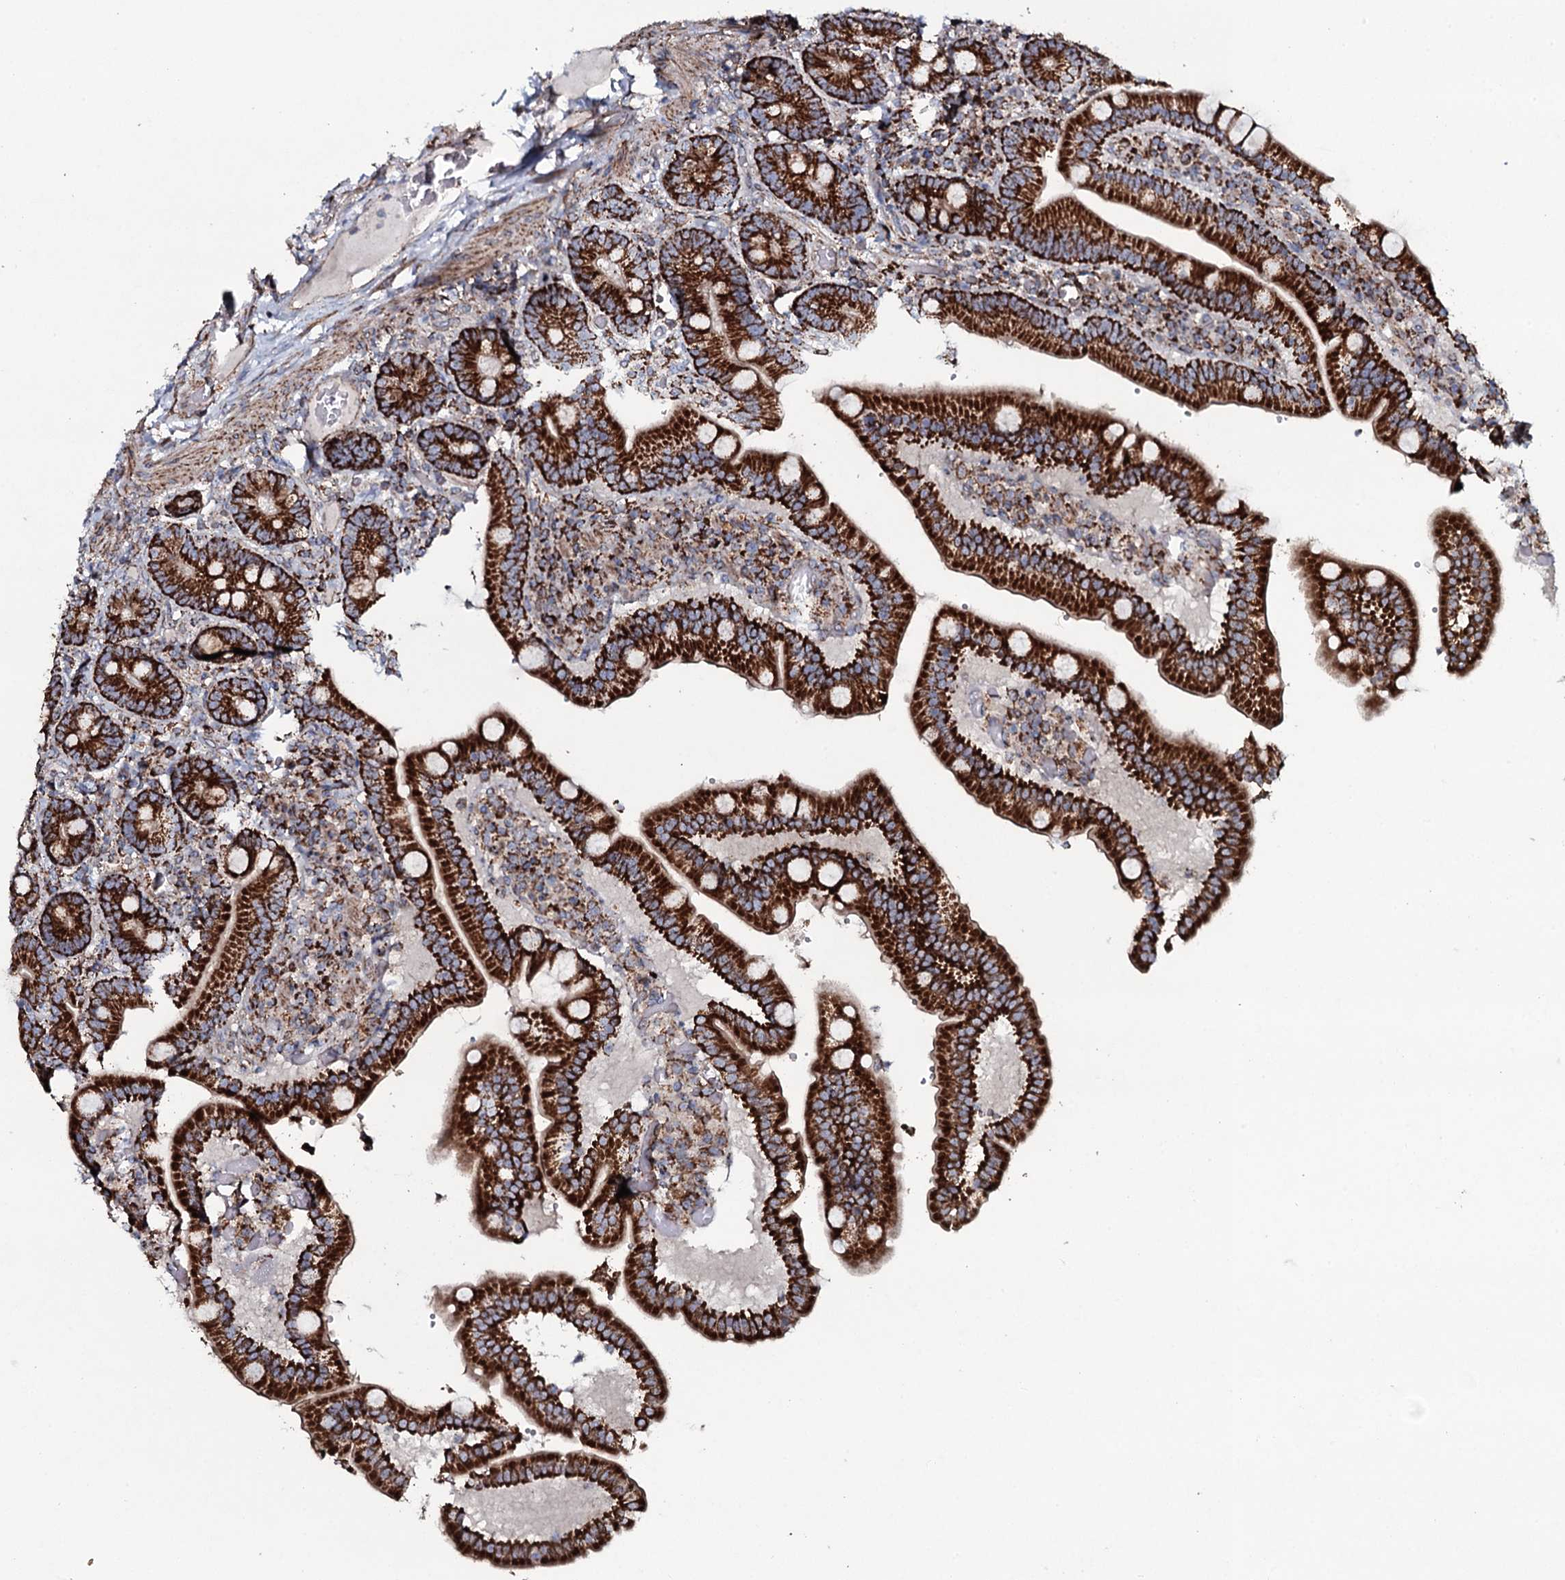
{"staining": {"intensity": "strong", "quantity": ">75%", "location": "cytoplasmic/membranous"}, "tissue": "duodenum", "cell_type": "Glandular cells", "image_type": "normal", "snomed": [{"axis": "morphology", "description": "Normal tissue, NOS"}, {"axis": "topography", "description": "Duodenum"}], "caption": "A brown stain highlights strong cytoplasmic/membranous staining of a protein in glandular cells of normal human duodenum.", "gene": "EVC2", "patient": {"sex": "female", "age": 62}}